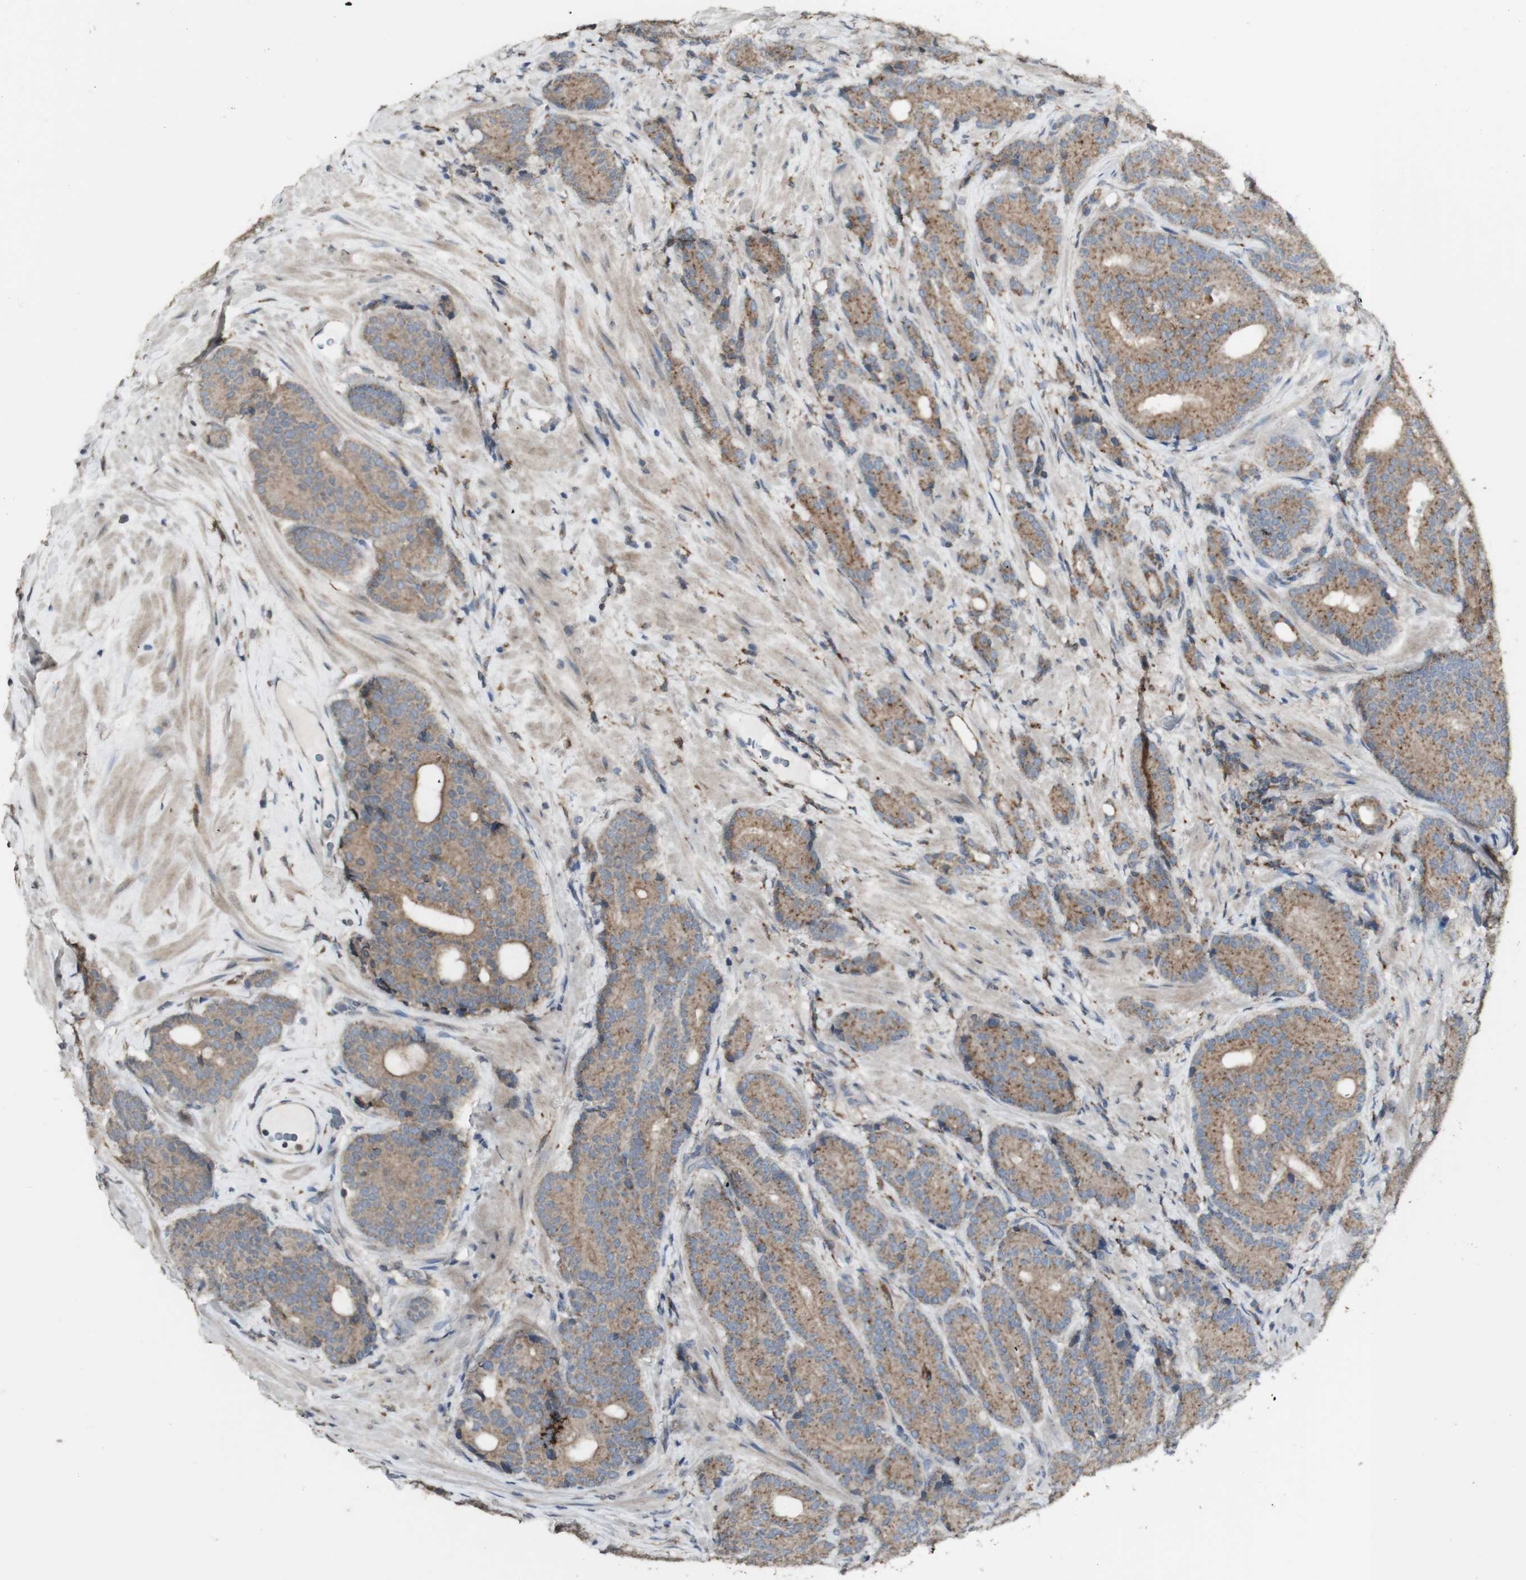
{"staining": {"intensity": "moderate", "quantity": ">75%", "location": "cytoplasmic/membranous"}, "tissue": "prostate cancer", "cell_type": "Tumor cells", "image_type": "cancer", "snomed": [{"axis": "morphology", "description": "Adenocarcinoma, High grade"}, {"axis": "topography", "description": "Prostate"}], "caption": "Tumor cells display moderate cytoplasmic/membranous positivity in approximately >75% of cells in high-grade adenocarcinoma (prostate).", "gene": "ATP6V1E1", "patient": {"sex": "male", "age": 61}}